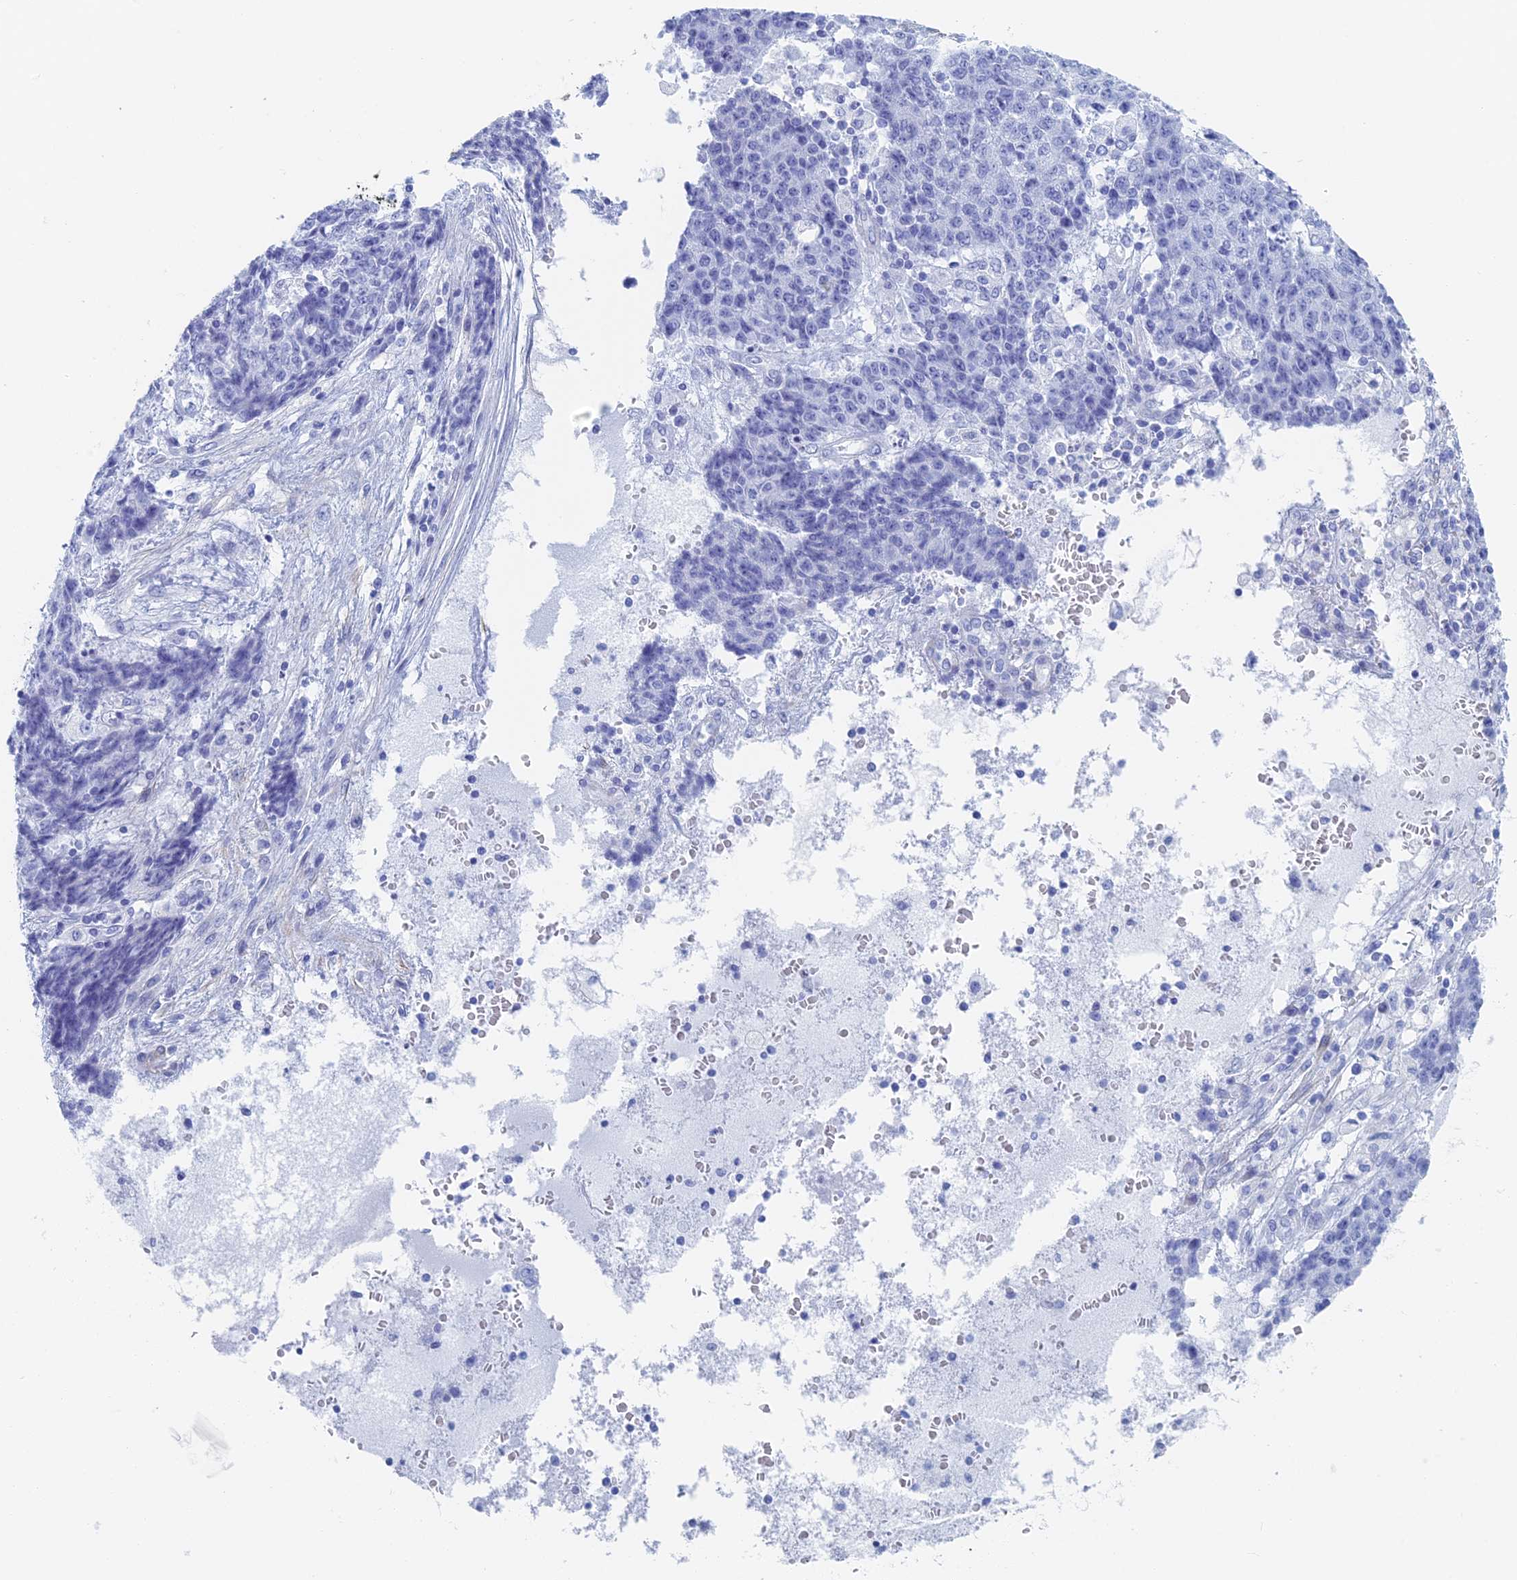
{"staining": {"intensity": "negative", "quantity": "none", "location": "none"}, "tissue": "ovarian cancer", "cell_type": "Tumor cells", "image_type": "cancer", "snomed": [{"axis": "morphology", "description": "Carcinoma, endometroid"}, {"axis": "topography", "description": "Ovary"}], "caption": "An immunohistochemistry micrograph of ovarian endometroid carcinoma is shown. There is no staining in tumor cells of ovarian endometroid carcinoma.", "gene": "KCNK18", "patient": {"sex": "female", "age": 42}}